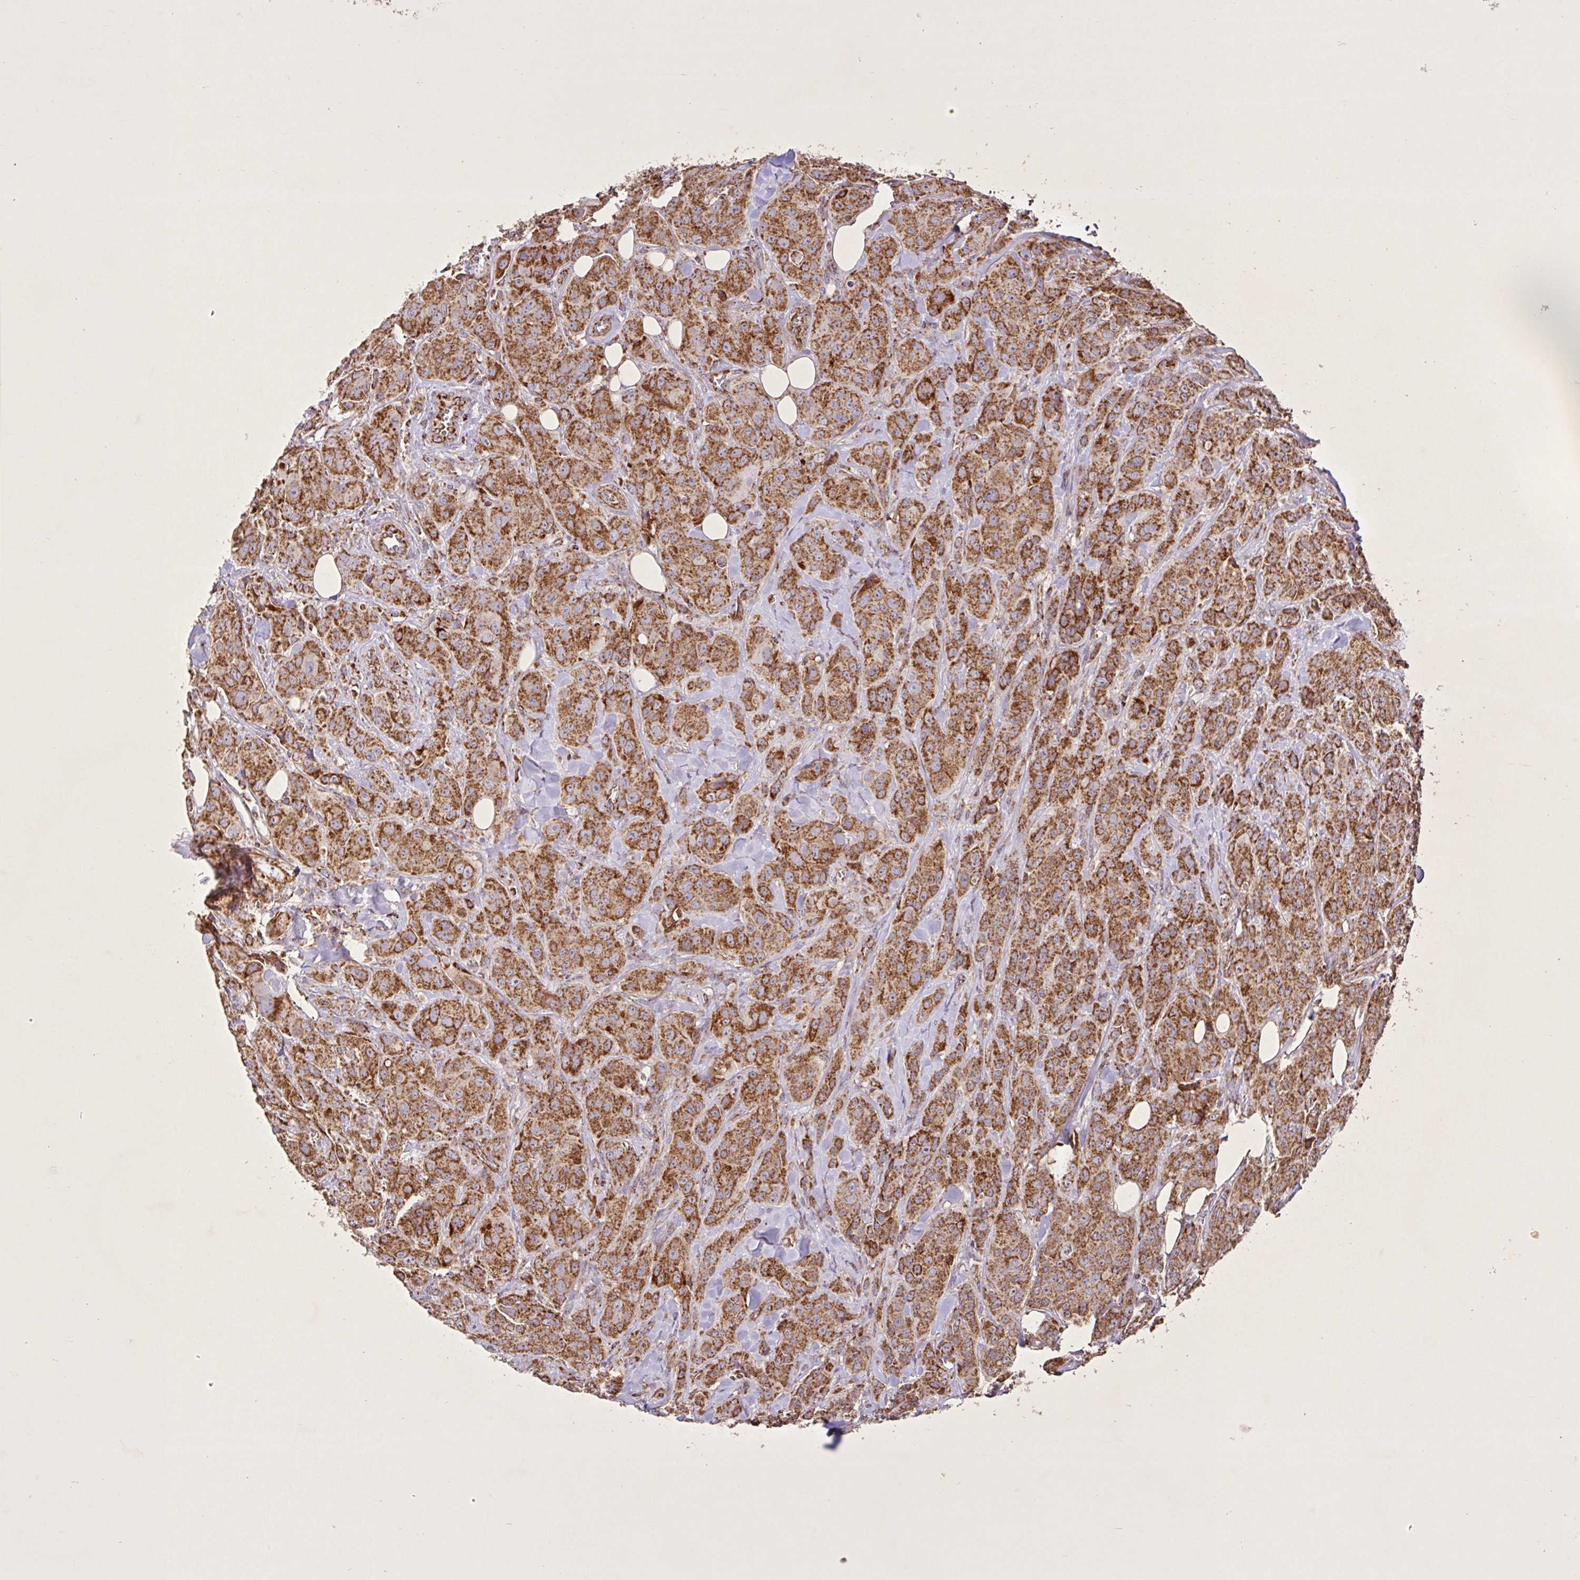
{"staining": {"intensity": "moderate", "quantity": ">75%", "location": "cytoplasmic/membranous"}, "tissue": "breast cancer", "cell_type": "Tumor cells", "image_type": "cancer", "snomed": [{"axis": "morphology", "description": "Normal tissue, NOS"}, {"axis": "morphology", "description": "Duct carcinoma"}, {"axis": "topography", "description": "Breast"}], "caption": "Protein staining reveals moderate cytoplasmic/membranous staining in approximately >75% of tumor cells in breast cancer (invasive ductal carcinoma).", "gene": "AGK", "patient": {"sex": "female", "age": 43}}